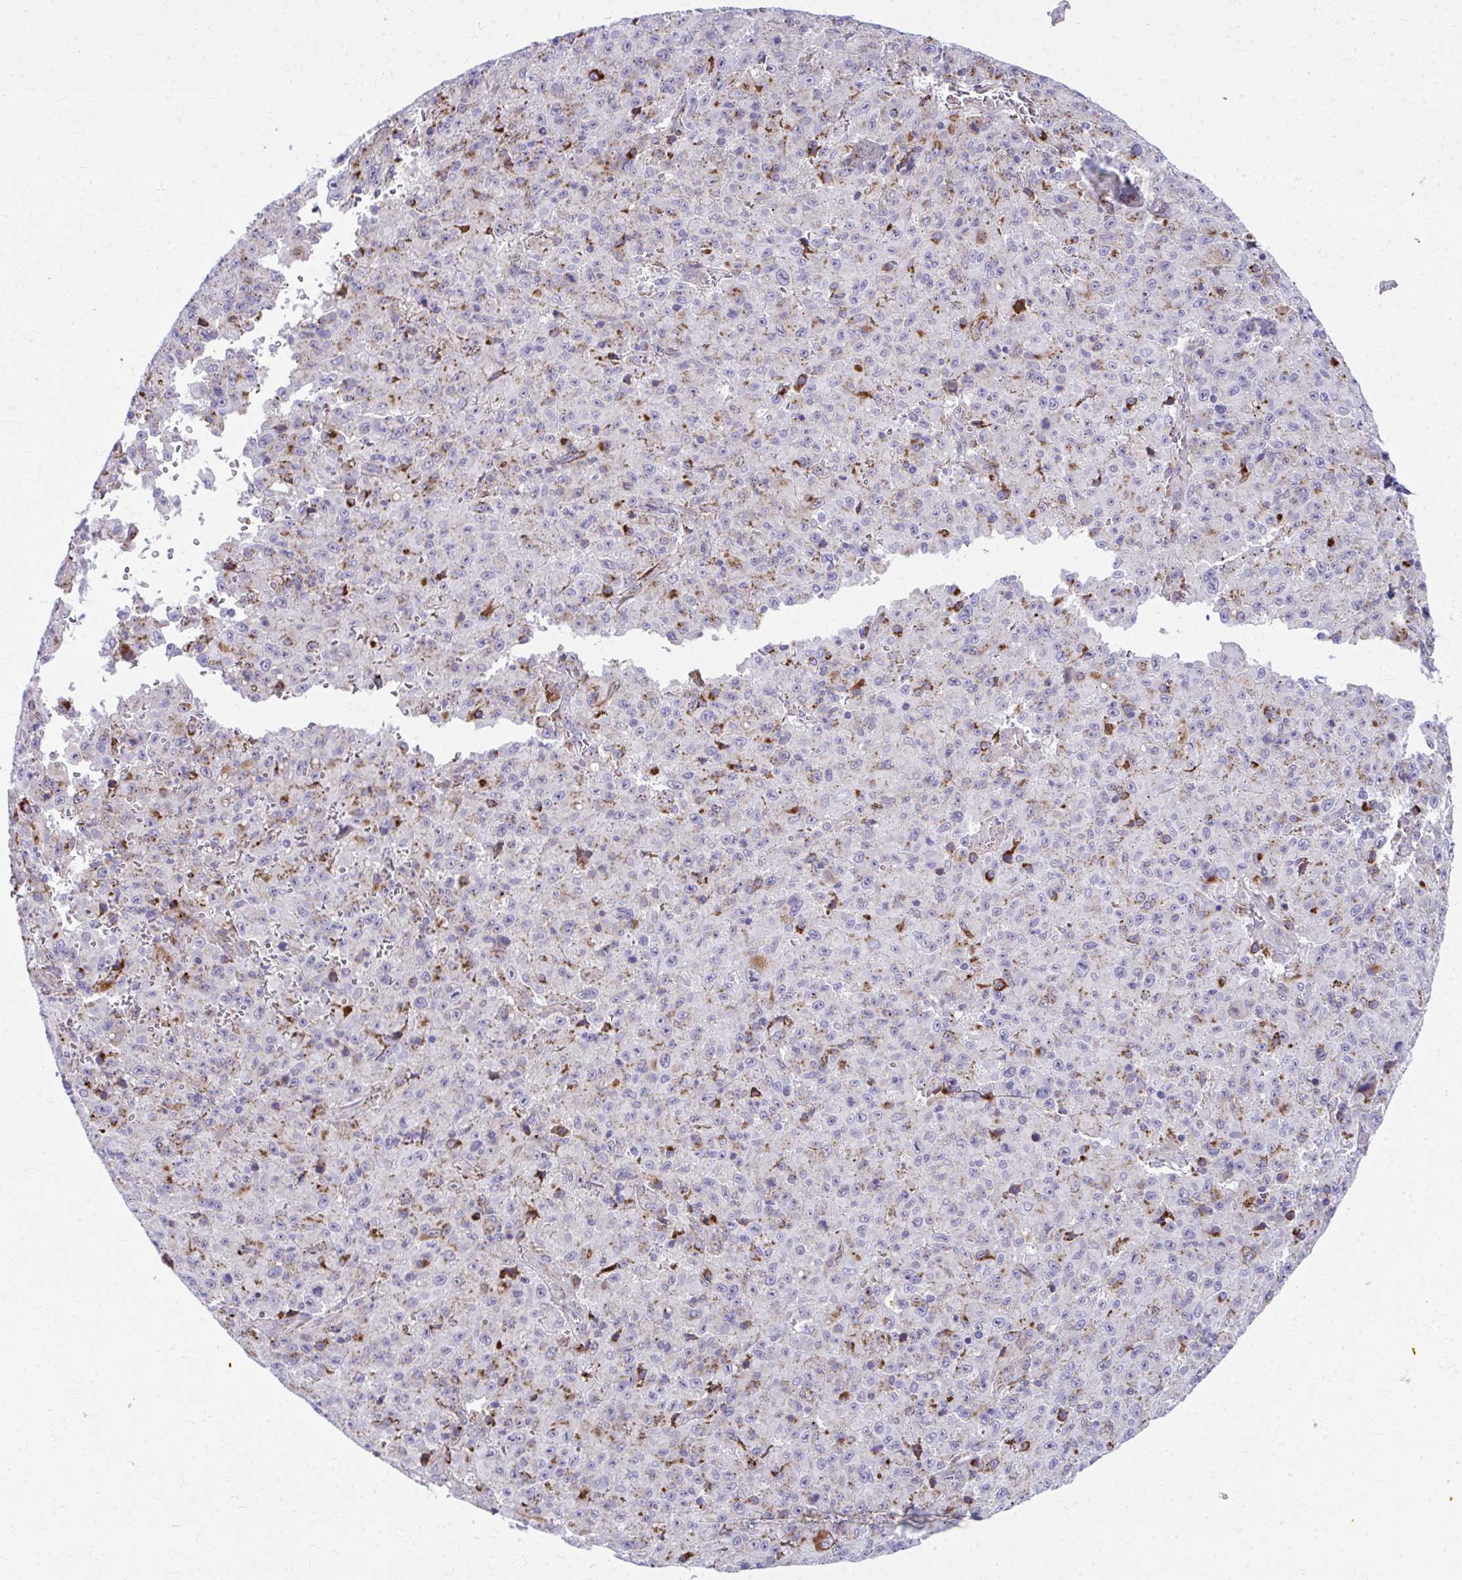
{"staining": {"intensity": "moderate", "quantity": "<25%", "location": "cytoplasmic/membranous"}, "tissue": "melanoma", "cell_type": "Tumor cells", "image_type": "cancer", "snomed": [{"axis": "morphology", "description": "Malignant melanoma, NOS"}, {"axis": "topography", "description": "Skin"}], "caption": "The immunohistochemical stain shows moderate cytoplasmic/membranous positivity in tumor cells of malignant melanoma tissue. The staining was performed using DAB to visualize the protein expression in brown, while the nuclei were stained in blue with hematoxylin (Magnification: 20x).", "gene": "LRRC4B", "patient": {"sex": "male", "age": 46}}